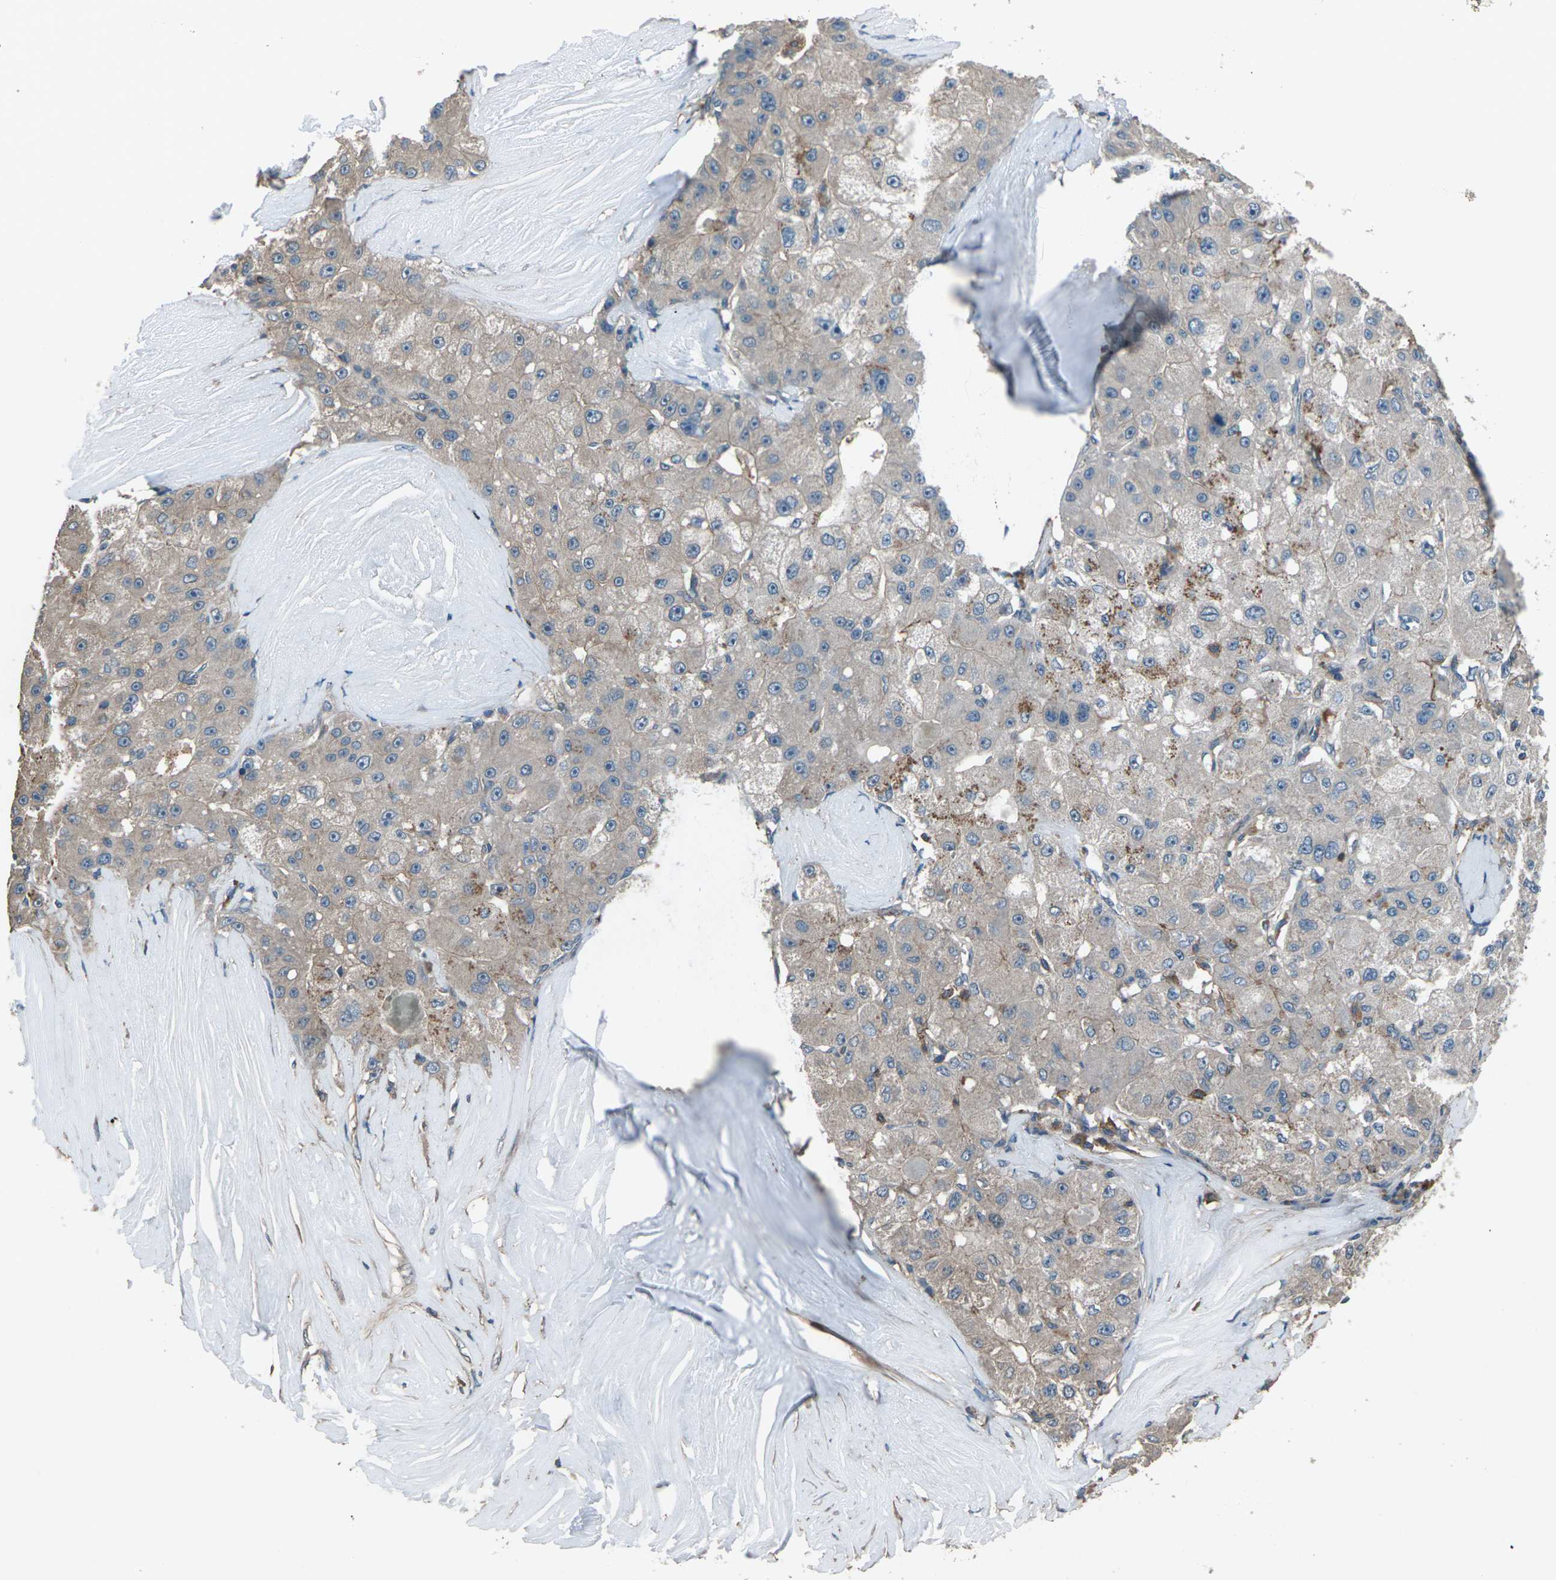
{"staining": {"intensity": "weak", "quantity": ">75%", "location": "cytoplasmic/membranous"}, "tissue": "liver cancer", "cell_type": "Tumor cells", "image_type": "cancer", "snomed": [{"axis": "morphology", "description": "Carcinoma, Hepatocellular, NOS"}, {"axis": "topography", "description": "Liver"}], "caption": "Immunohistochemical staining of human liver cancer shows weak cytoplasmic/membranous protein staining in approximately >75% of tumor cells.", "gene": "CMTM4", "patient": {"sex": "male", "age": 80}}